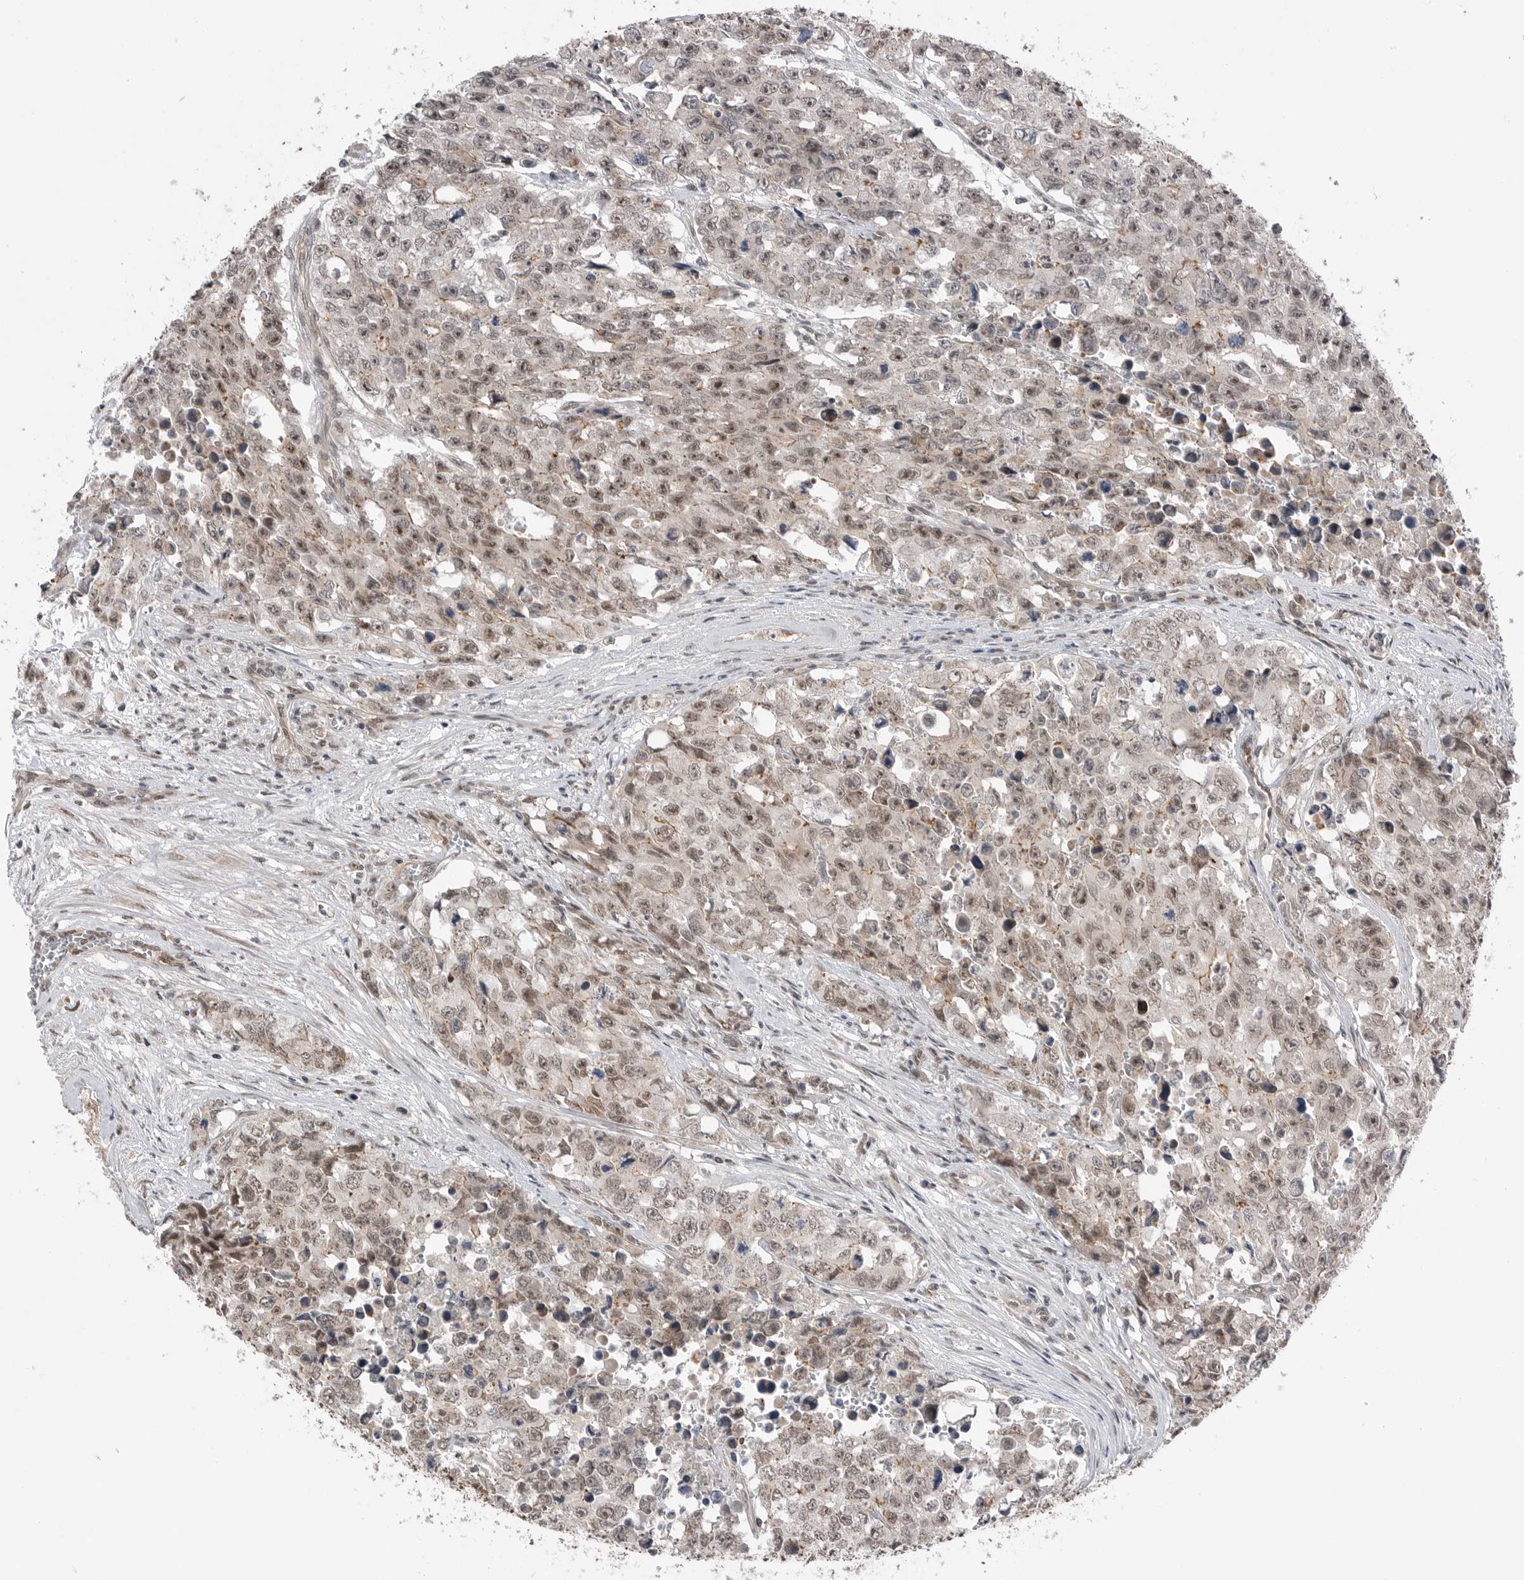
{"staining": {"intensity": "weak", "quantity": ">75%", "location": "nuclear"}, "tissue": "testis cancer", "cell_type": "Tumor cells", "image_type": "cancer", "snomed": [{"axis": "morphology", "description": "Carcinoma, Embryonal, NOS"}, {"axis": "topography", "description": "Testis"}], "caption": "Immunohistochemical staining of human testis cancer shows low levels of weak nuclear positivity in about >75% of tumor cells. Immunohistochemistry stains the protein in brown and the nuclei are stained blue.", "gene": "NTAQ1", "patient": {"sex": "male", "age": 28}}